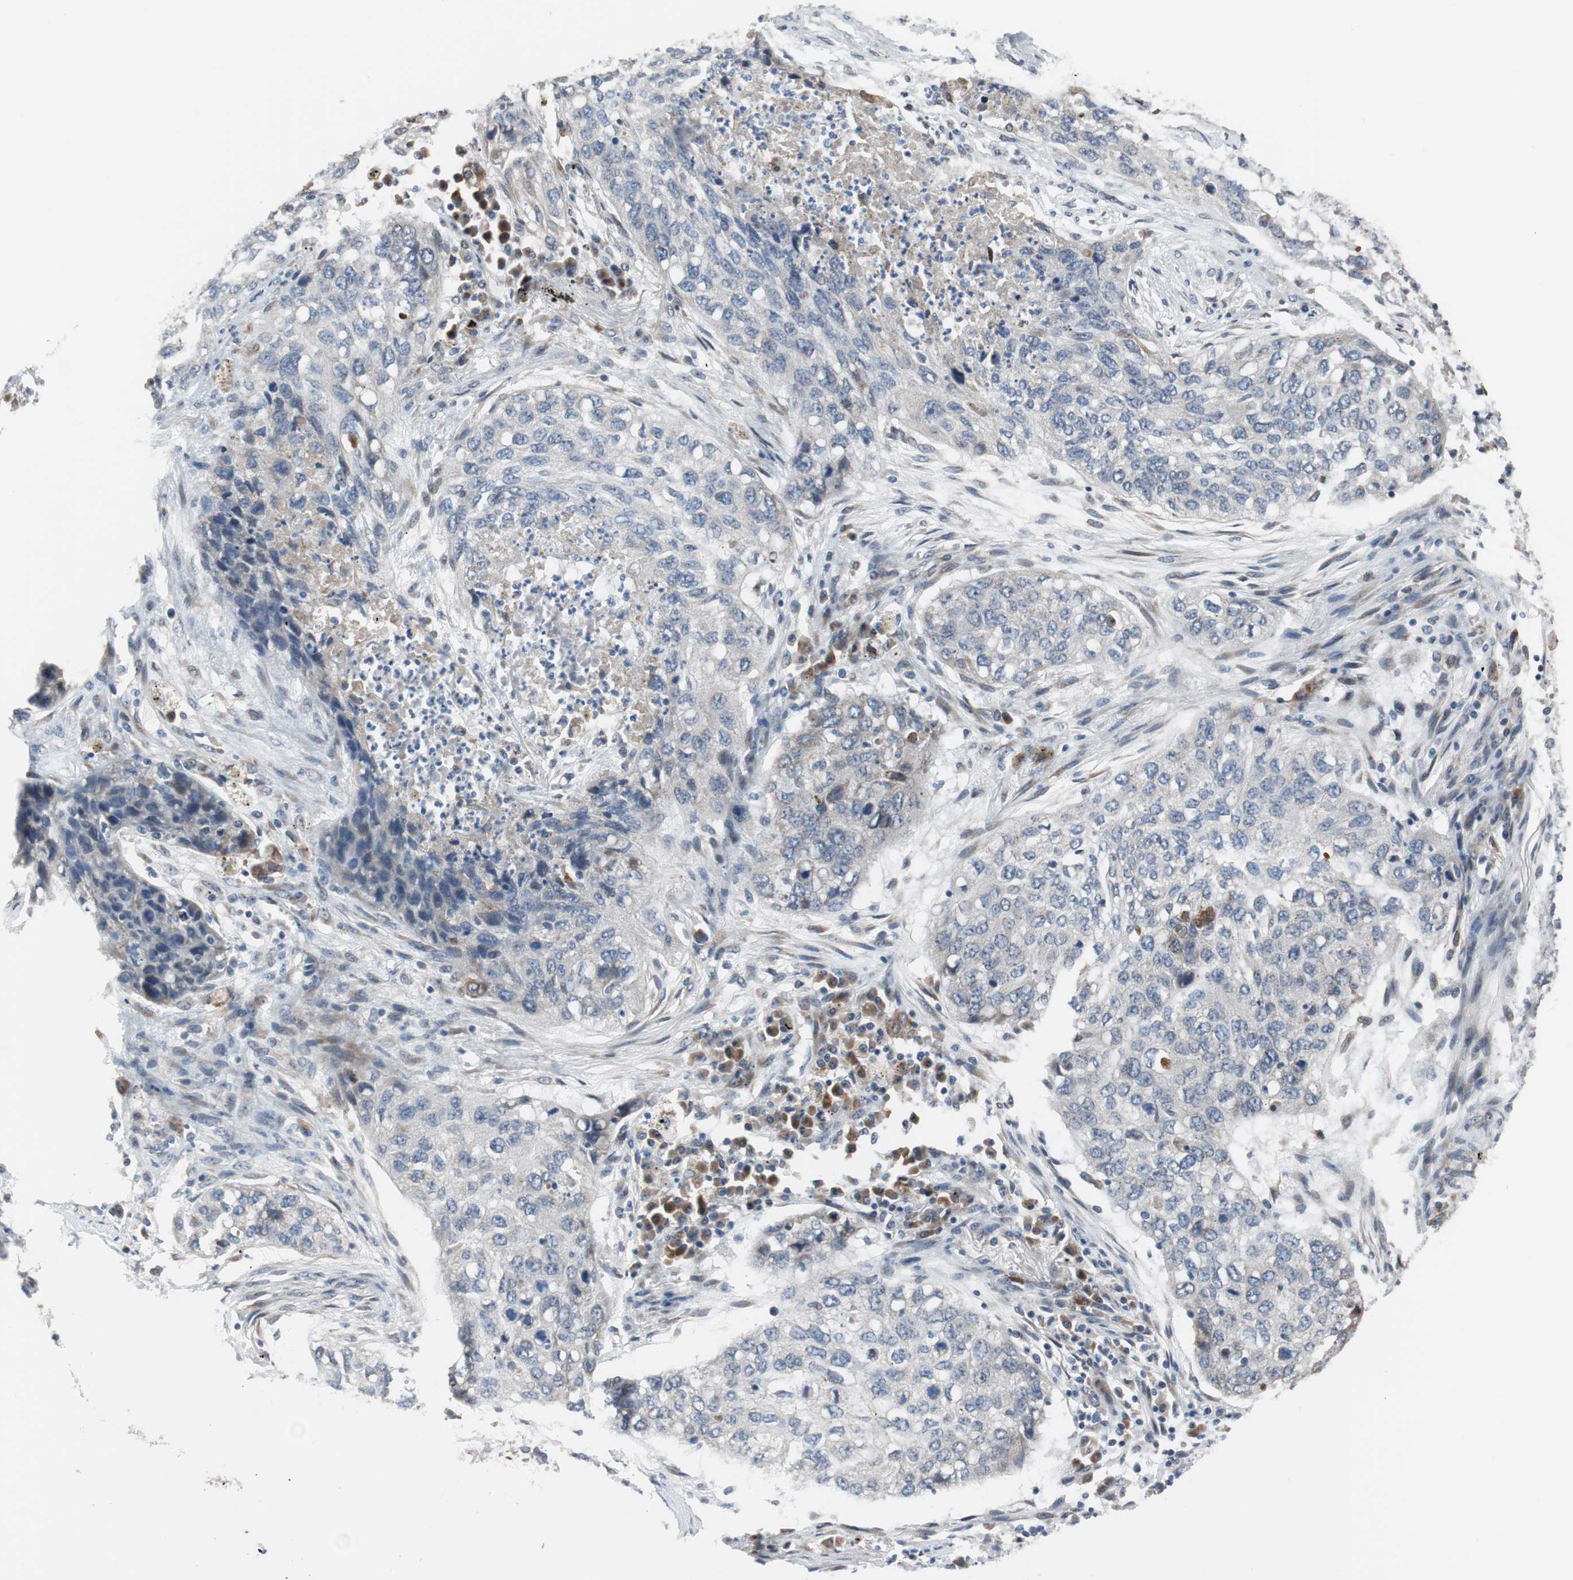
{"staining": {"intensity": "weak", "quantity": "25%-75%", "location": "cytoplasmic/membranous"}, "tissue": "lung cancer", "cell_type": "Tumor cells", "image_type": "cancer", "snomed": [{"axis": "morphology", "description": "Squamous cell carcinoma, NOS"}, {"axis": "topography", "description": "Lung"}], "caption": "Weak cytoplasmic/membranous expression for a protein is identified in approximately 25%-75% of tumor cells of lung cancer (squamous cell carcinoma) using IHC.", "gene": "TMED7", "patient": {"sex": "female", "age": 63}}